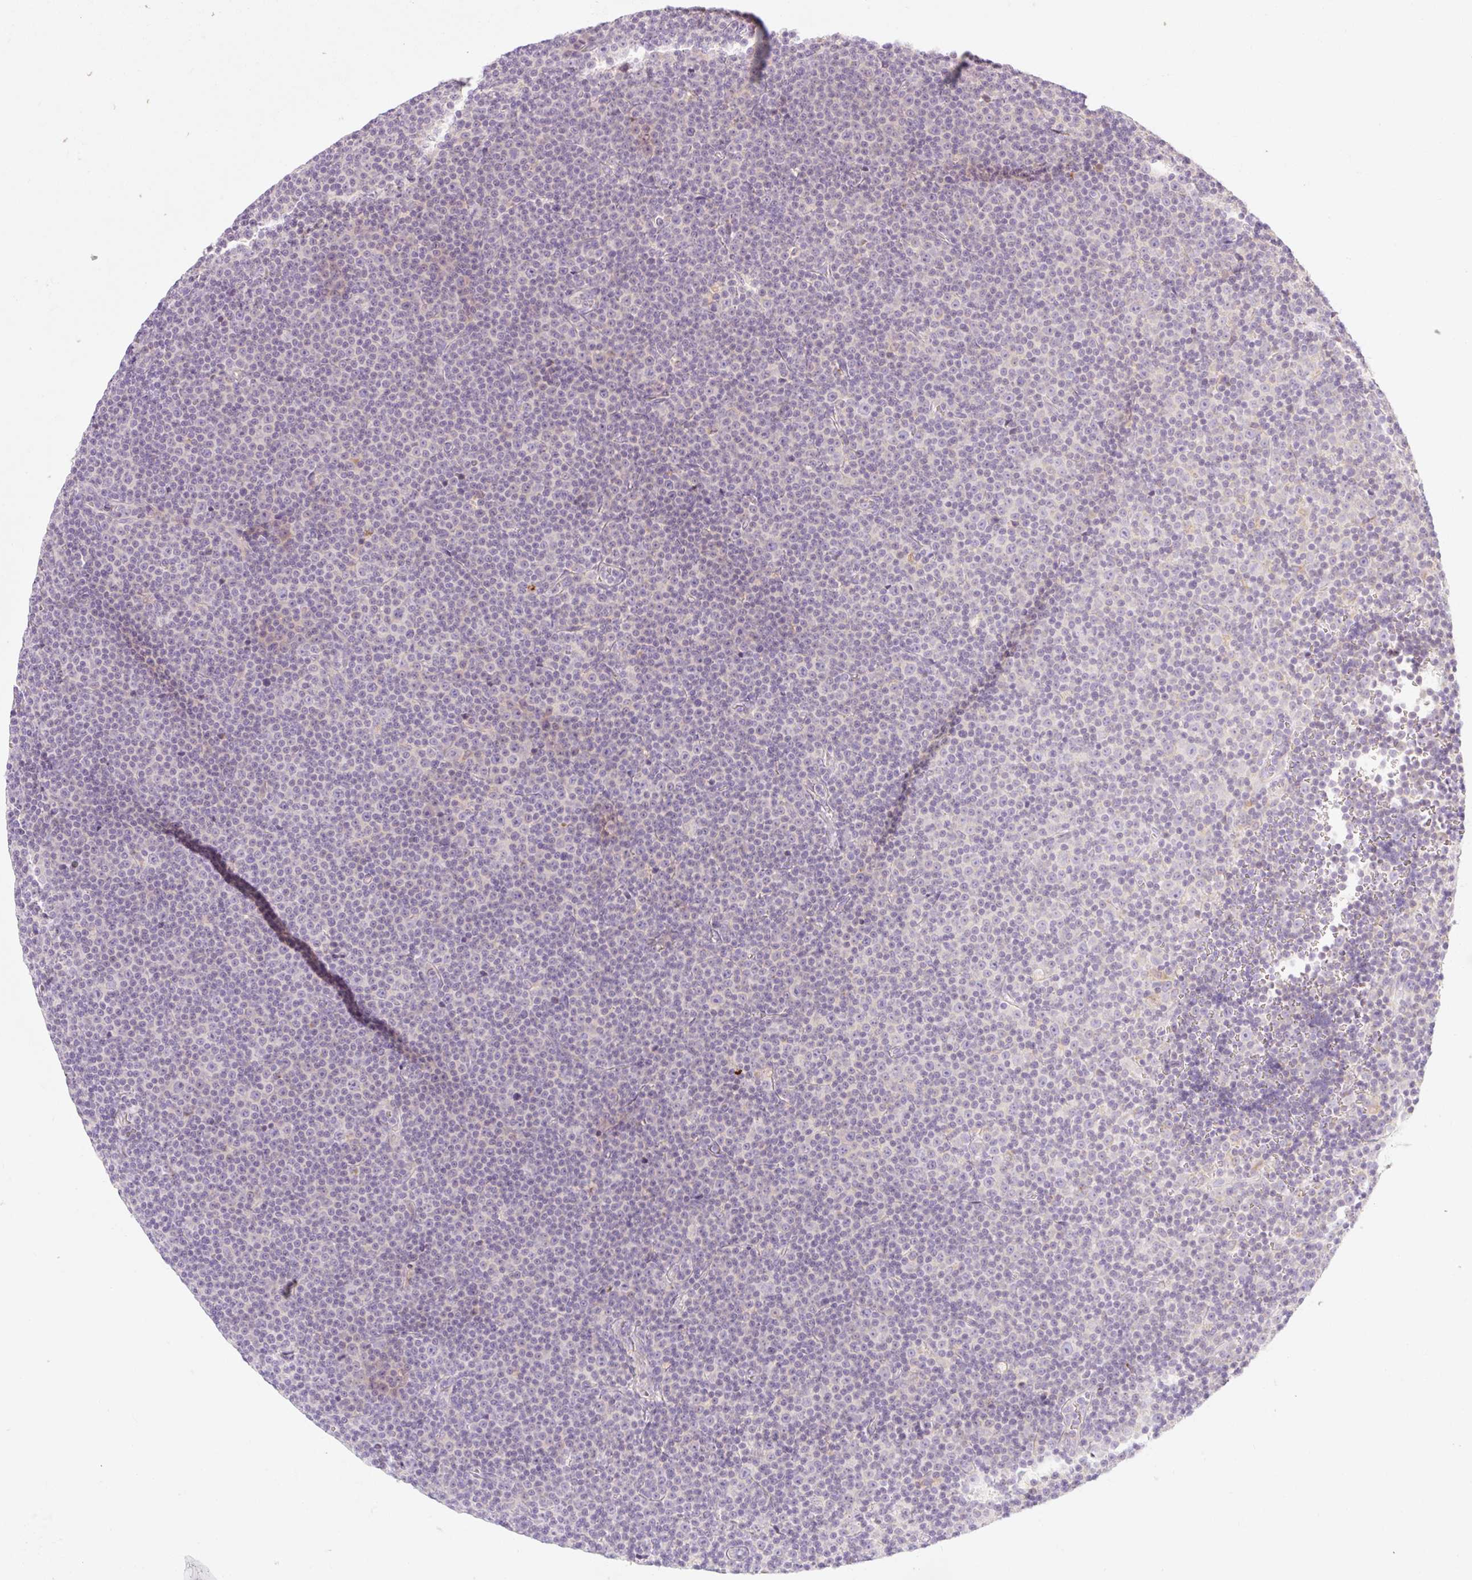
{"staining": {"intensity": "negative", "quantity": "none", "location": "none"}, "tissue": "lymphoma", "cell_type": "Tumor cells", "image_type": "cancer", "snomed": [{"axis": "morphology", "description": "Malignant lymphoma, non-Hodgkin's type, Low grade"}, {"axis": "topography", "description": "Lymph node"}], "caption": "The IHC image has no significant expression in tumor cells of lymphoma tissue.", "gene": "MYO1D", "patient": {"sex": "female", "age": 67}}